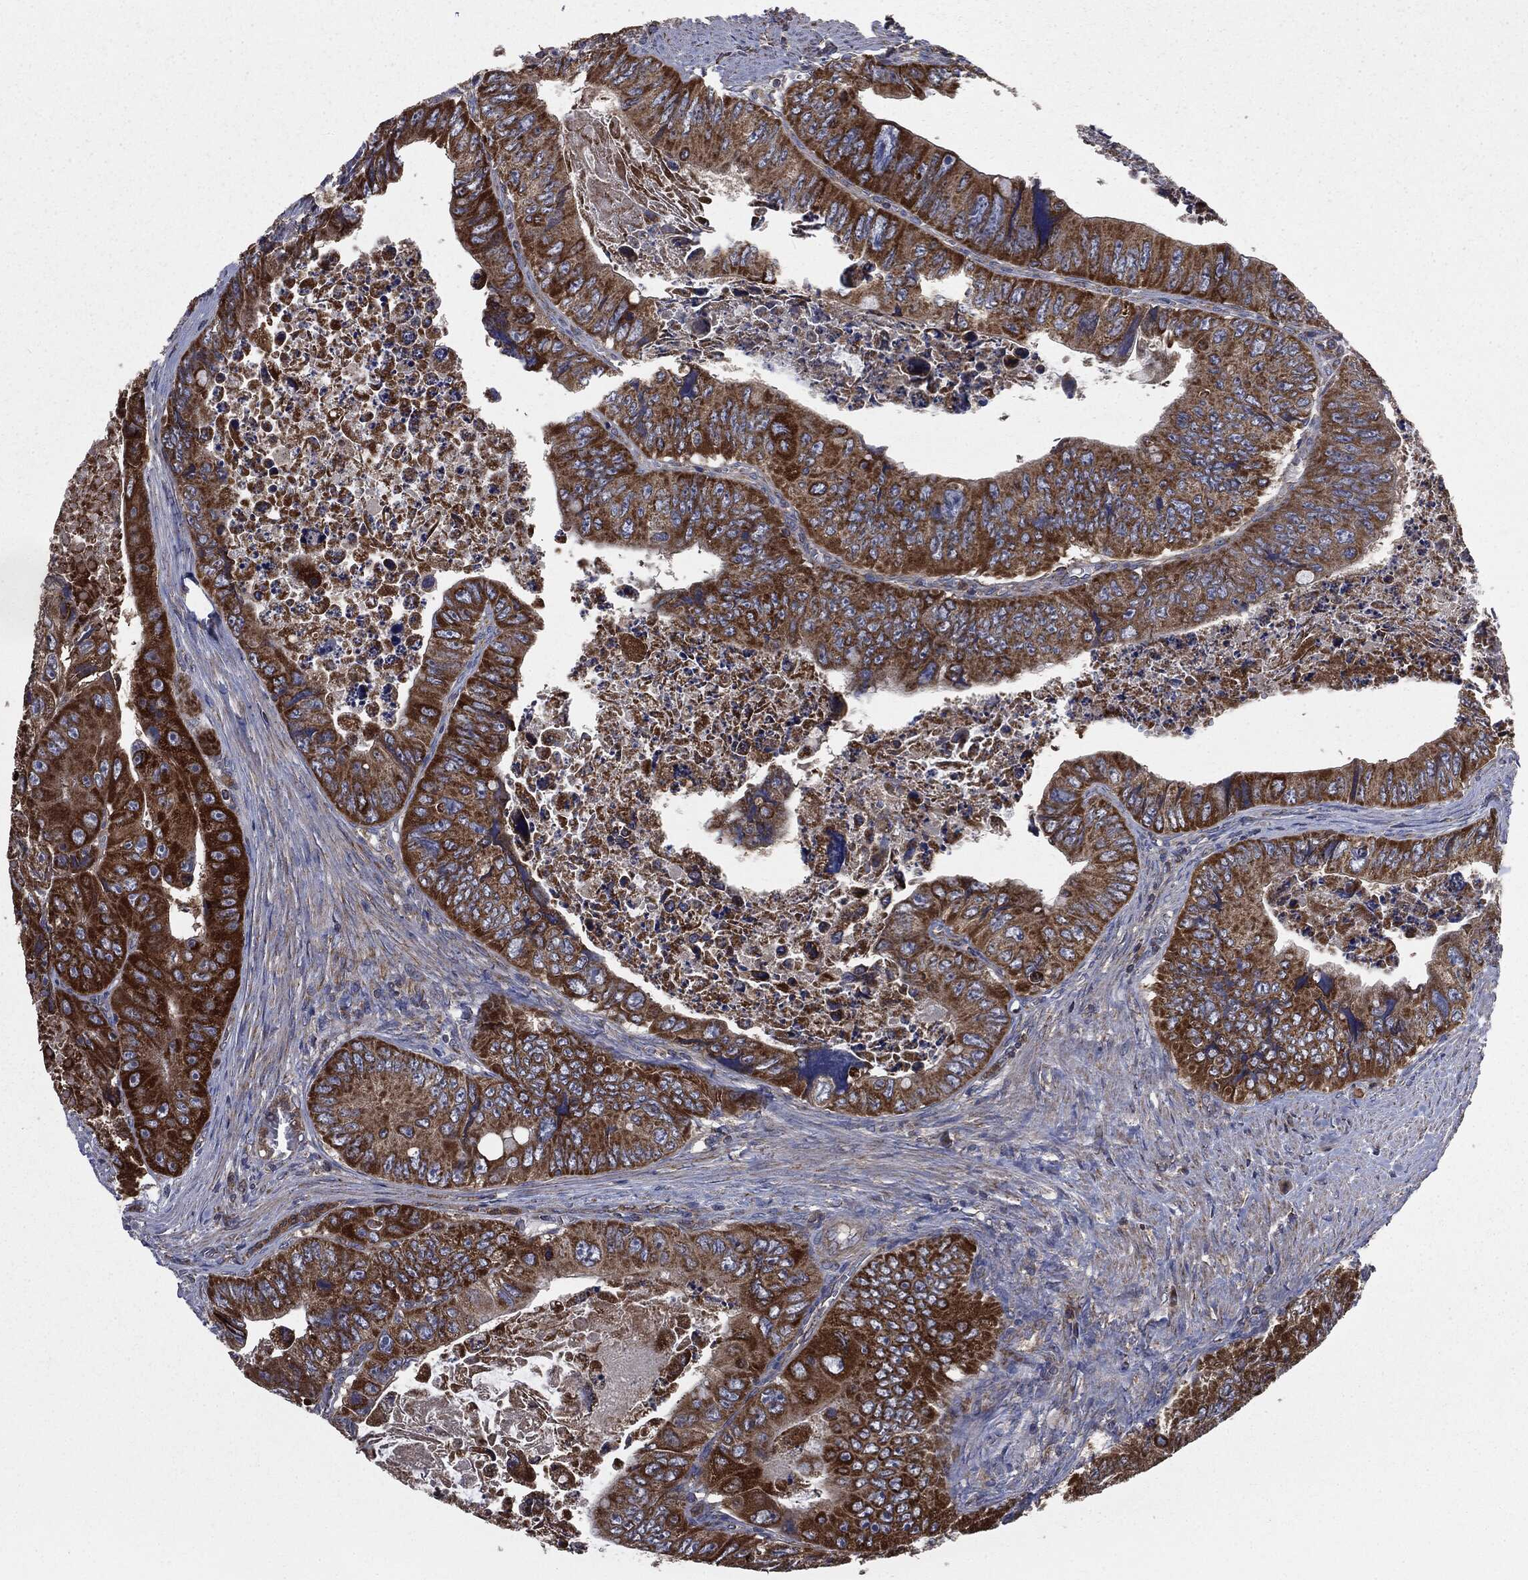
{"staining": {"intensity": "strong", "quantity": ">75%", "location": "cytoplasmic/membranous"}, "tissue": "colorectal cancer", "cell_type": "Tumor cells", "image_type": "cancer", "snomed": [{"axis": "morphology", "description": "Adenocarcinoma, NOS"}, {"axis": "topography", "description": "Colon"}], "caption": "Brown immunohistochemical staining in adenocarcinoma (colorectal) displays strong cytoplasmic/membranous positivity in about >75% of tumor cells. (DAB (3,3'-diaminobenzidine) IHC with brightfield microscopy, high magnification).", "gene": "MAPK6", "patient": {"sex": "female", "age": 84}}